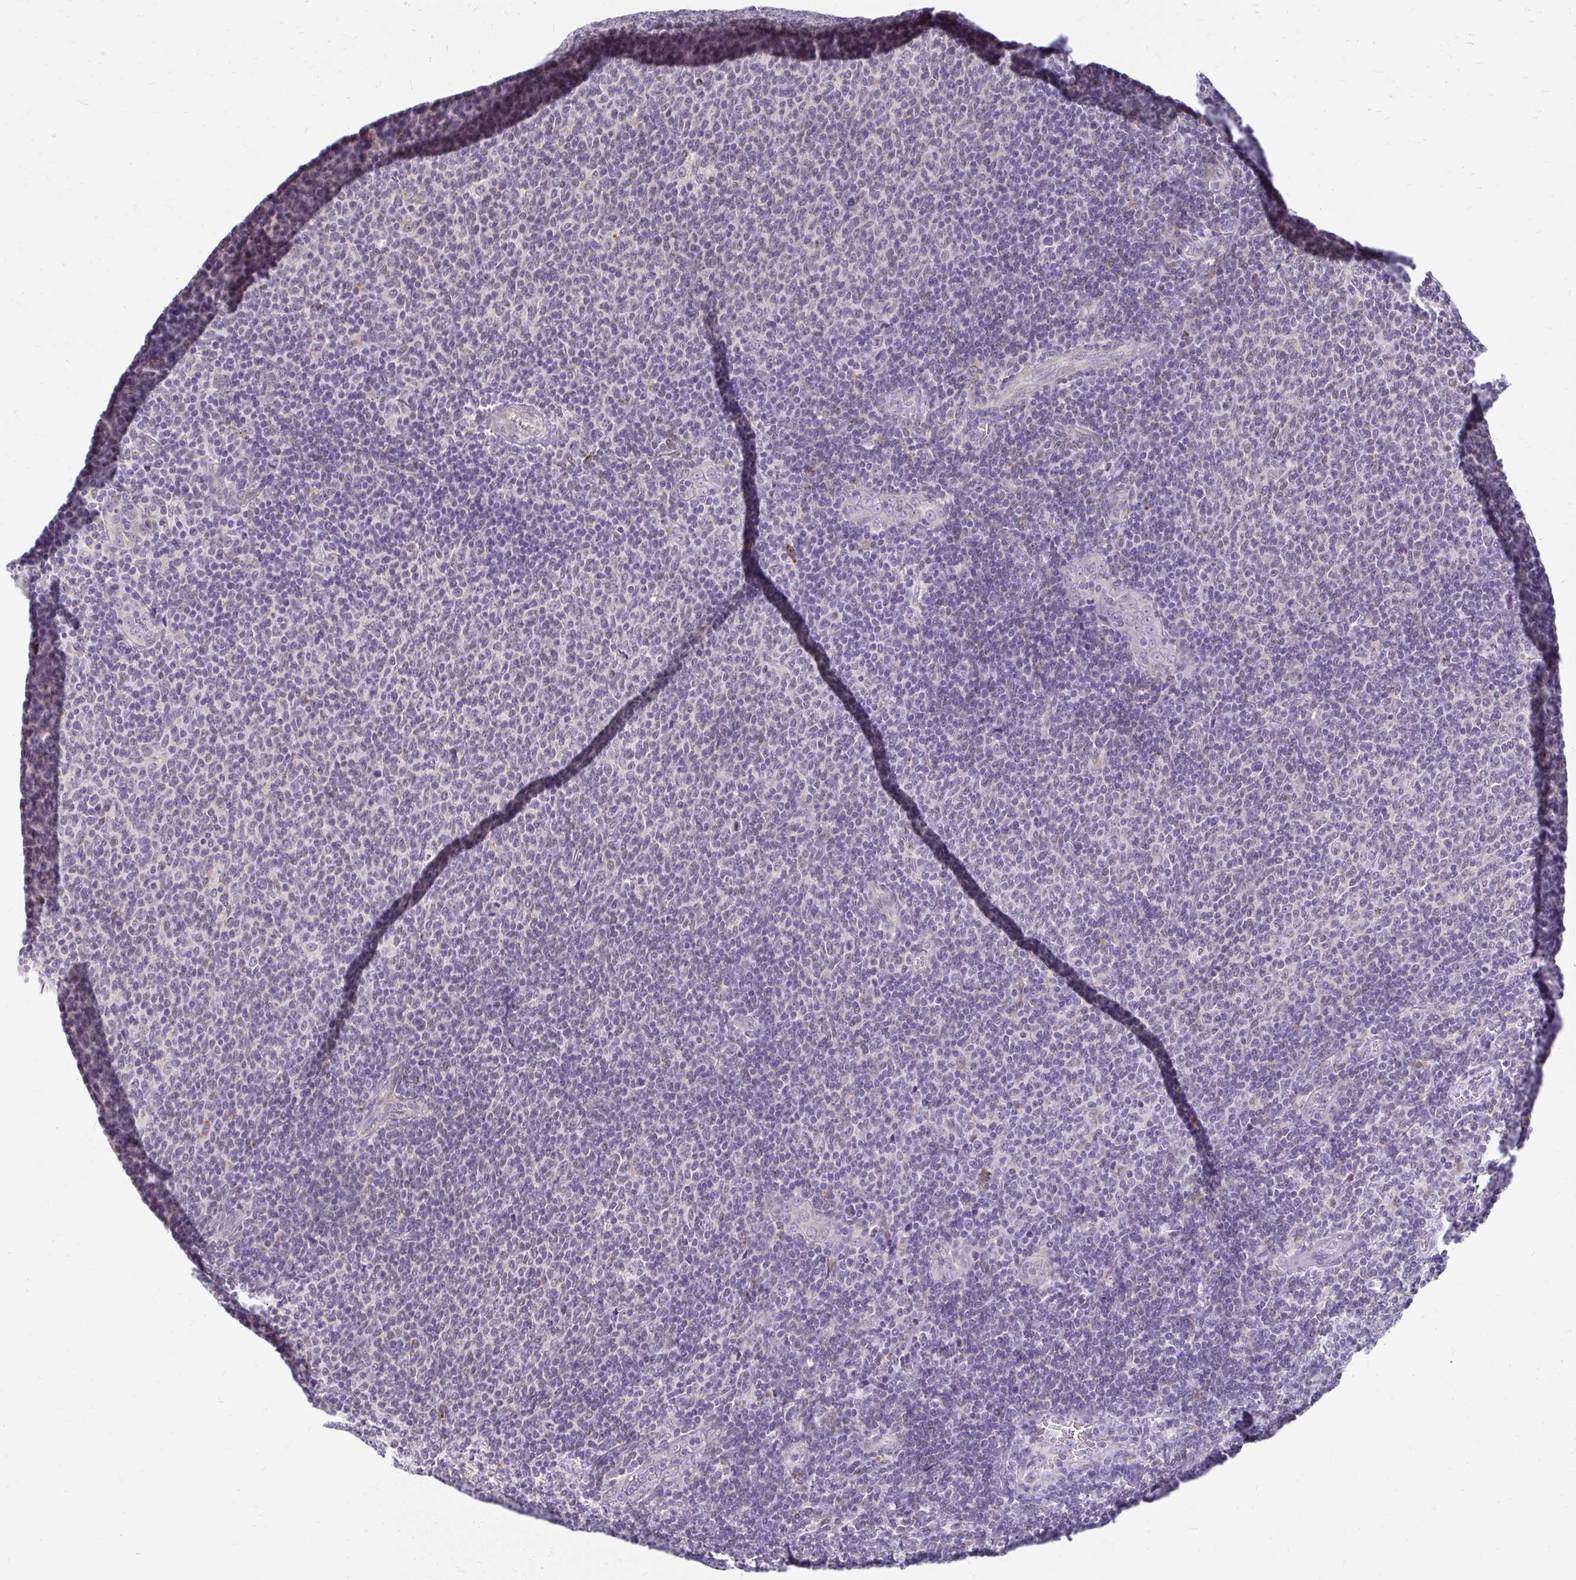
{"staining": {"intensity": "negative", "quantity": "none", "location": "none"}, "tissue": "lymphoma", "cell_type": "Tumor cells", "image_type": "cancer", "snomed": [{"axis": "morphology", "description": "Malignant lymphoma, non-Hodgkin's type, Low grade"}, {"axis": "topography", "description": "Lymph node"}], "caption": "Protein analysis of malignant lymphoma, non-Hodgkin's type (low-grade) shows no significant expression in tumor cells.", "gene": "TEX33", "patient": {"sex": "male", "age": 52}}